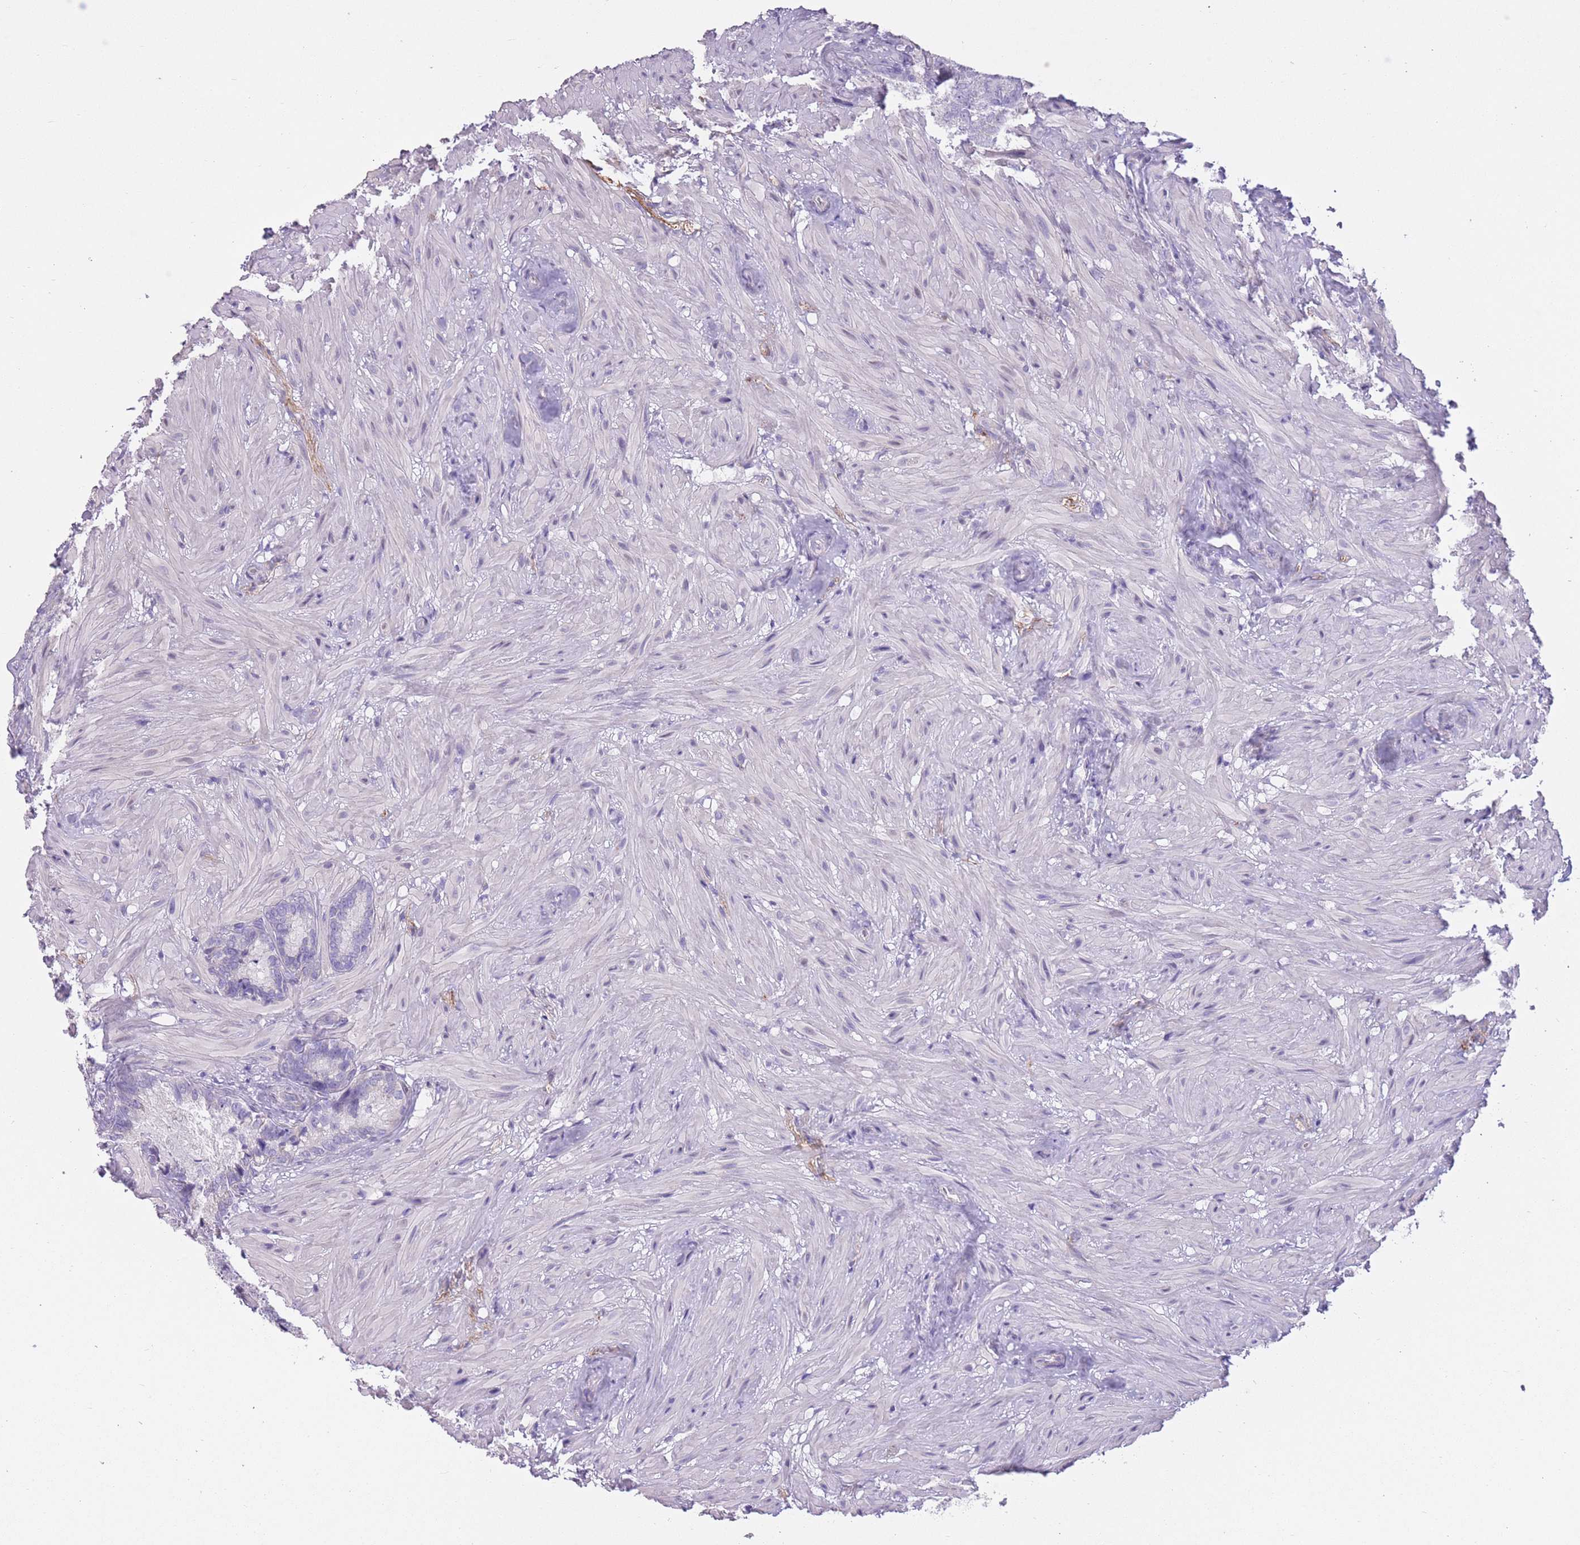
{"staining": {"intensity": "weak", "quantity": "<25%", "location": "cytoplasmic/membranous"}, "tissue": "seminal vesicle", "cell_type": "Glandular cells", "image_type": "normal", "snomed": [{"axis": "morphology", "description": "Normal tissue, NOS"}, {"axis": "topography", "description": "Seminal veicle"}], "caption": "The photomicrograph exhibits no significant staining in glandular cells of seminal vesicle.", "gene": "WDR70", "patient": {"sex": "male", "age": 62}}